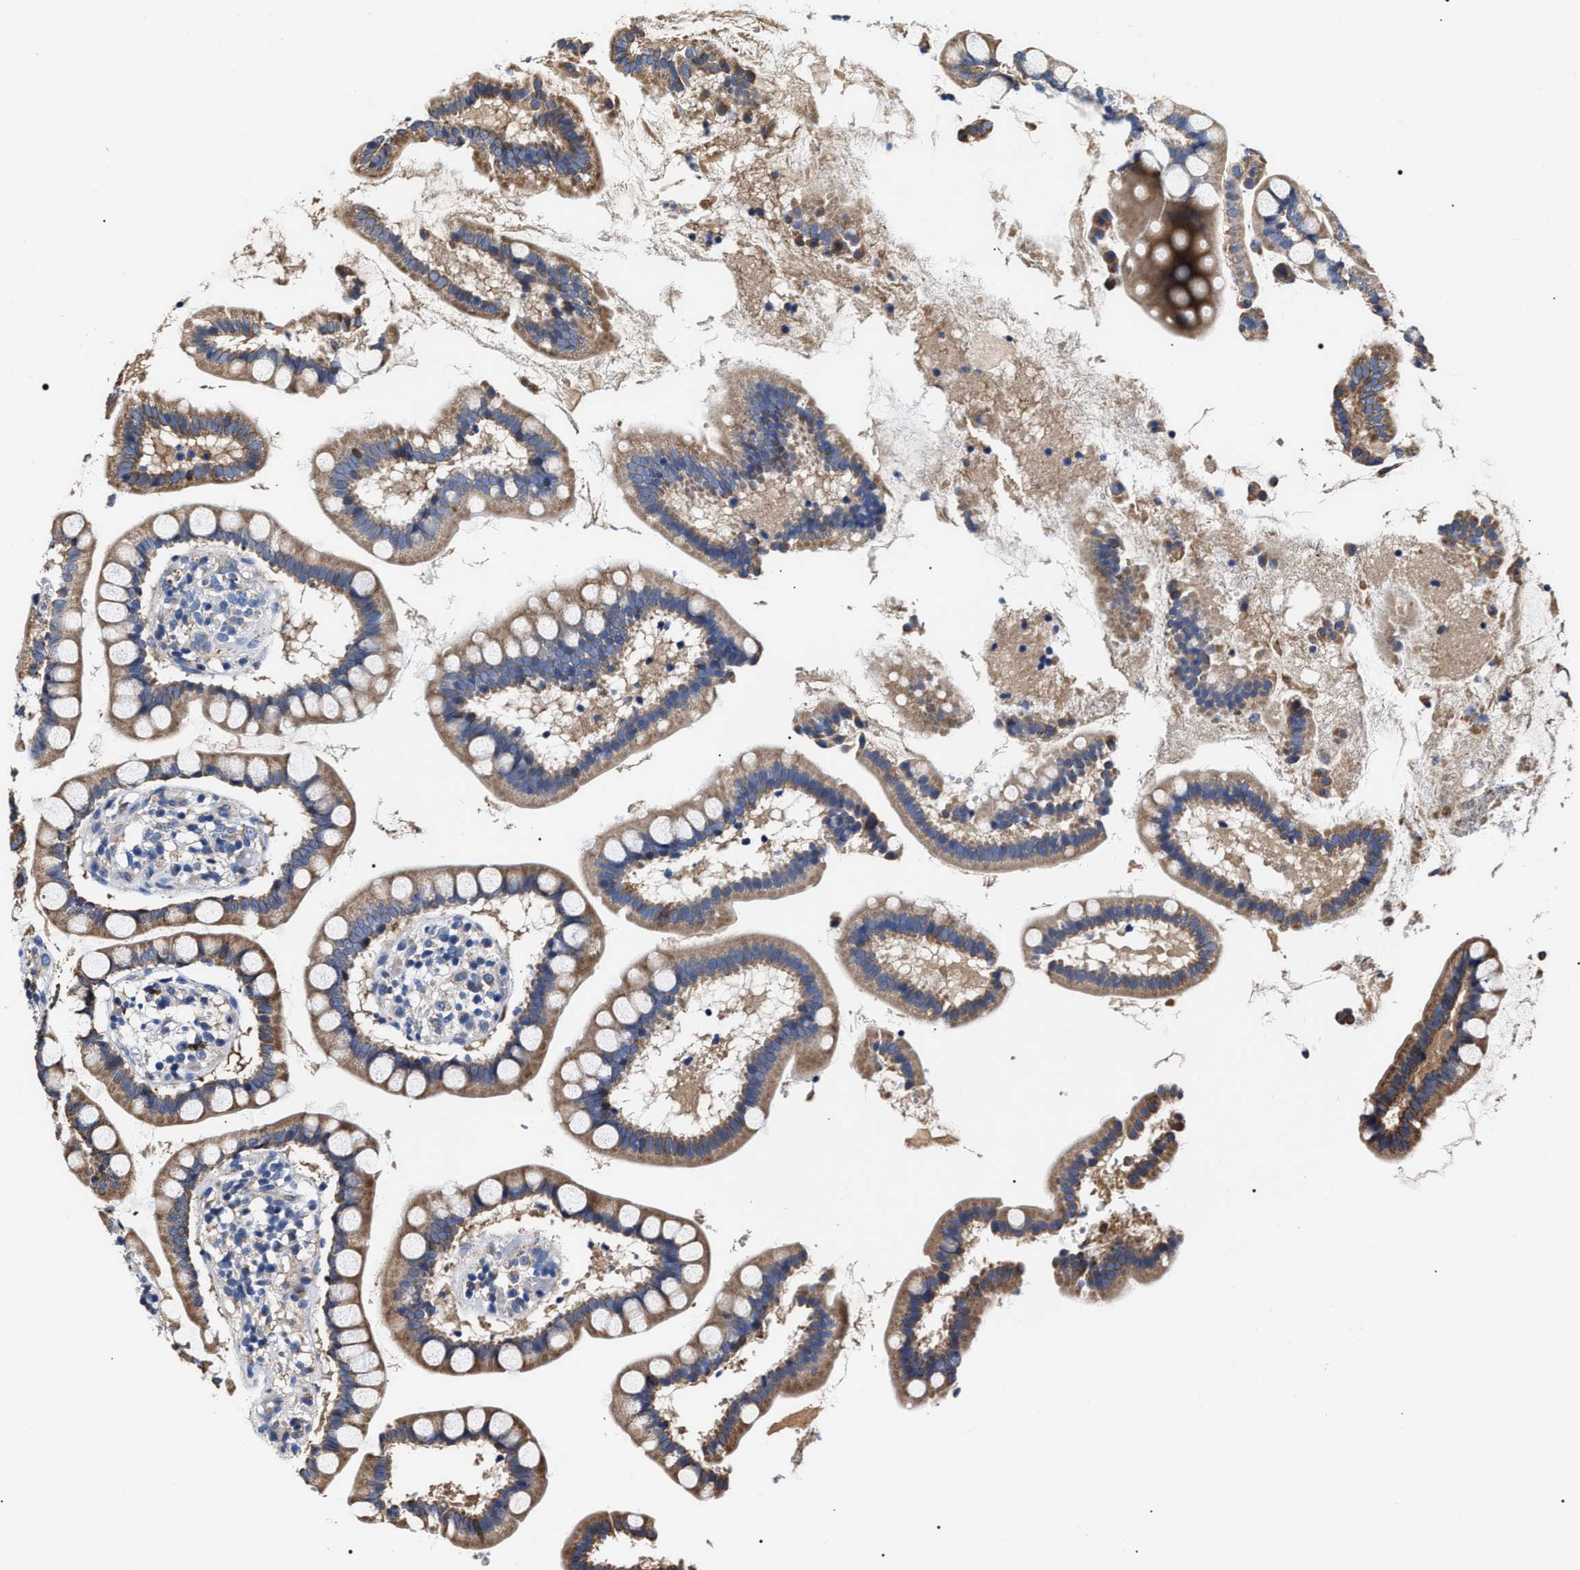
{"staining": {"intensity": "moderate", "quantity": ">75%", "location": "cytoplasmic/membranous"}, "tissue": "small intestine", "cell_type": "Glandular cells", "image_type": "normal", "snomed": [{"axis": "morphology", "description": "Normal tissue, NOS"}, {"axis": "topography", "description": "Small intestine"}], "caption": "Brown immunohistochemical staining in unremarkable small intestine demonstrates moderate cytoplasmic/membranous expression in about >75% of glandular cells.", "gene": "MACC1", "patient": {"sex": "female", "age": 84}}